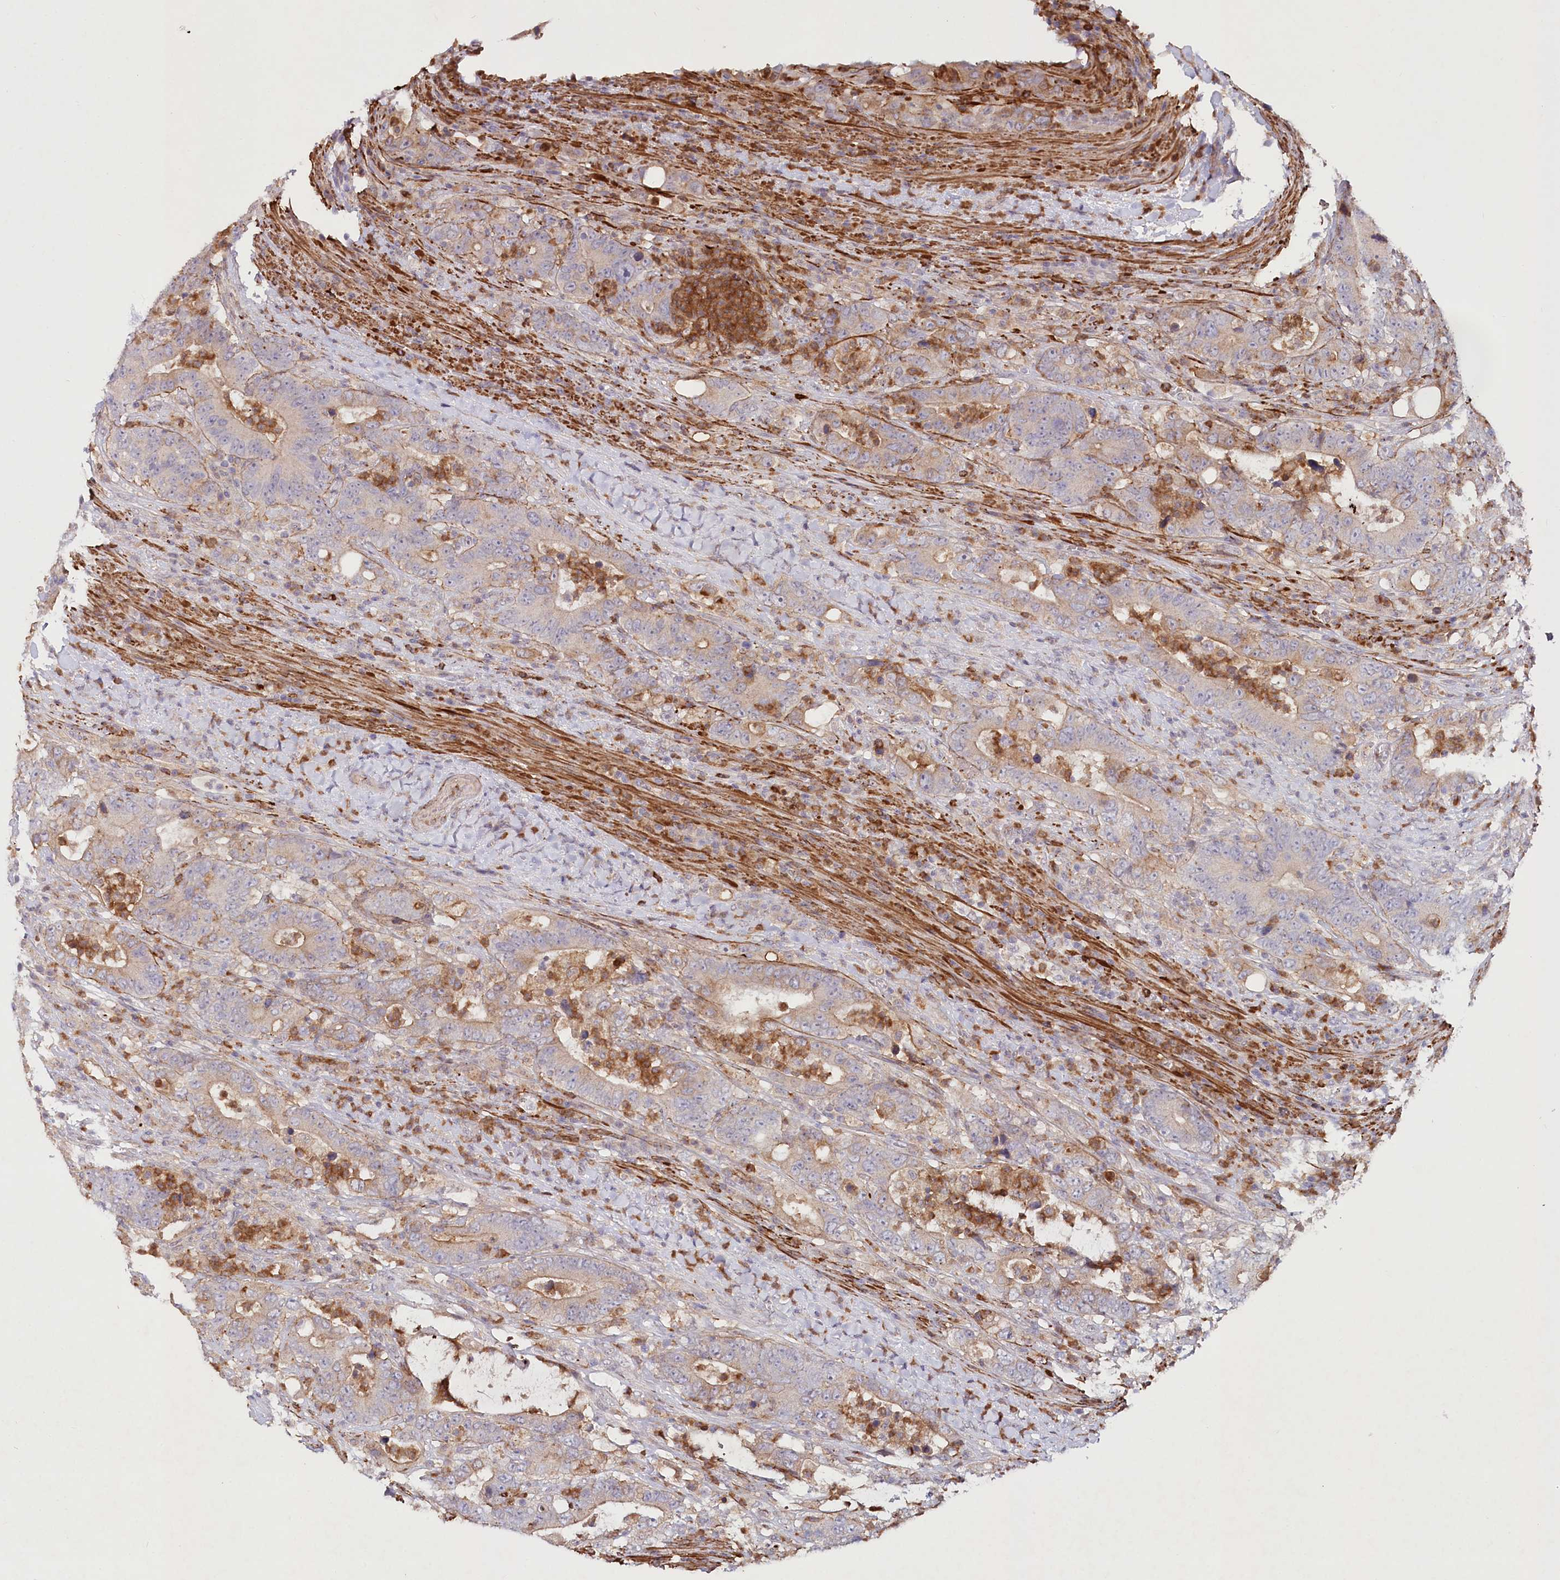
{"staining": {"intensity": "weak", "quantity": ">75%", "location": "cytoplasmic/membranous"}, "tissue": "colorectal cancer", "cell_type": "Tumor cells", "image_type": "cancer", "snomed": [{"axis": "morphology", "description": "Adenocarcinoma, NOS"}, {"axis": "topography", "description": "Colon"}], "caption": "About >75% of tumor cells in human adenocarcinoma (colorectal) exhibit weak cytoplasmic/membranous protein expression as visualized by brown immunohistochemical staining.", "gene": "ALDH3B1", "patient": {"sex": "female", "age": 75}}